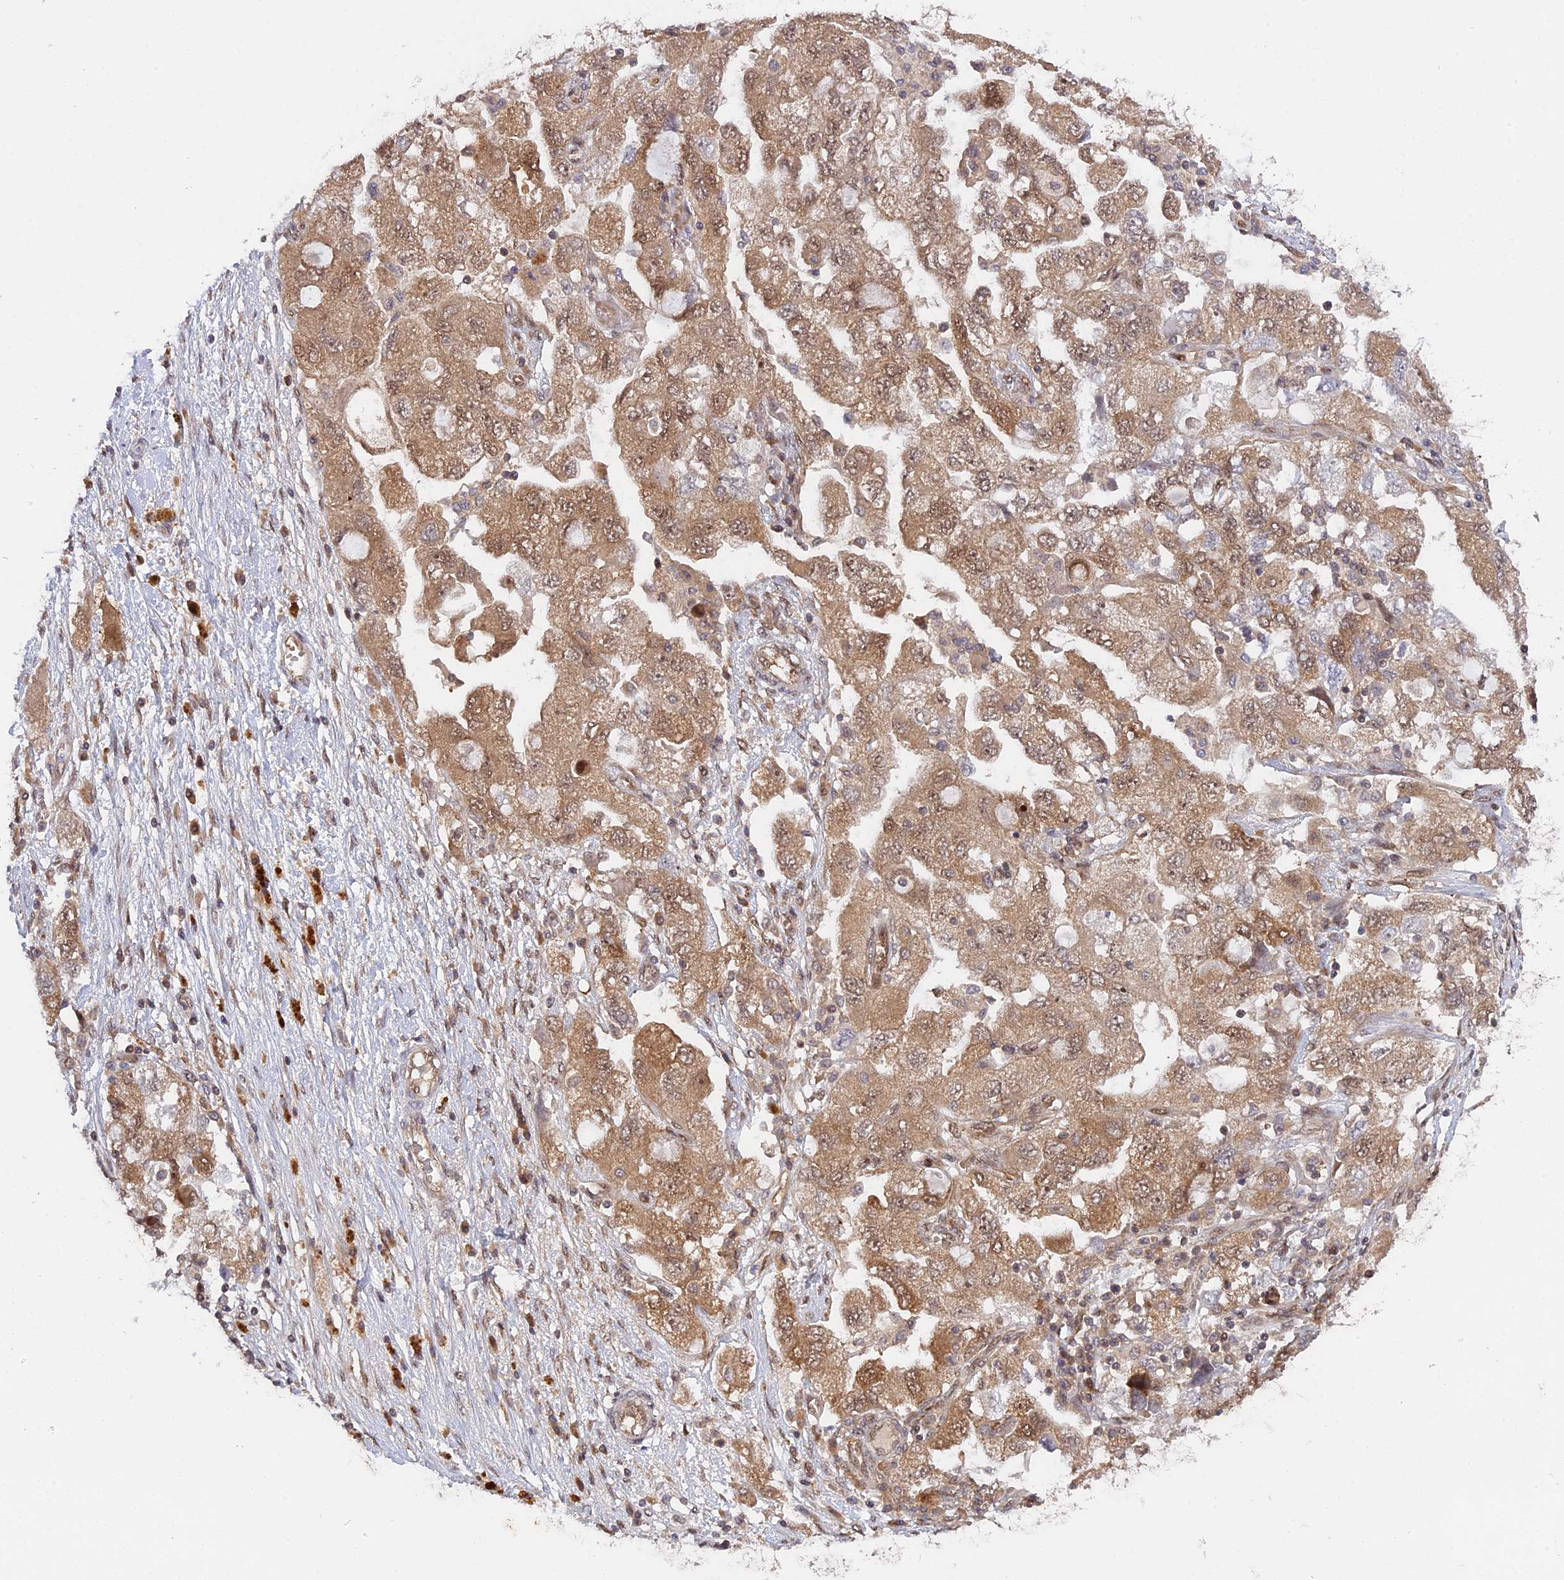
{"staining": {"intensity": "moderate", "quantity": ">75%", "location": "cytoplasmic/membranous,nuclear"}, "tissue": "ovarian cancer", "cell_type": "Tumor cells", "image_type": "cancer", "snomed": [{"axis": "morphology", "description": "Carcinoma, NOS"}, {"axis": "morphology", "description": "Cystadenocarcinoma, serous, NOS"}, {"axis": "topography", "description": "Ovary"}], "caption": "Protein analysis of carcinoma (ovarian) tissue displays moderate cytoplasmic/membranous and nuclear staining in about >75% of tumor cells.", "gene": "ZNF428", "patient": {"sex": "female", "age": 69}}